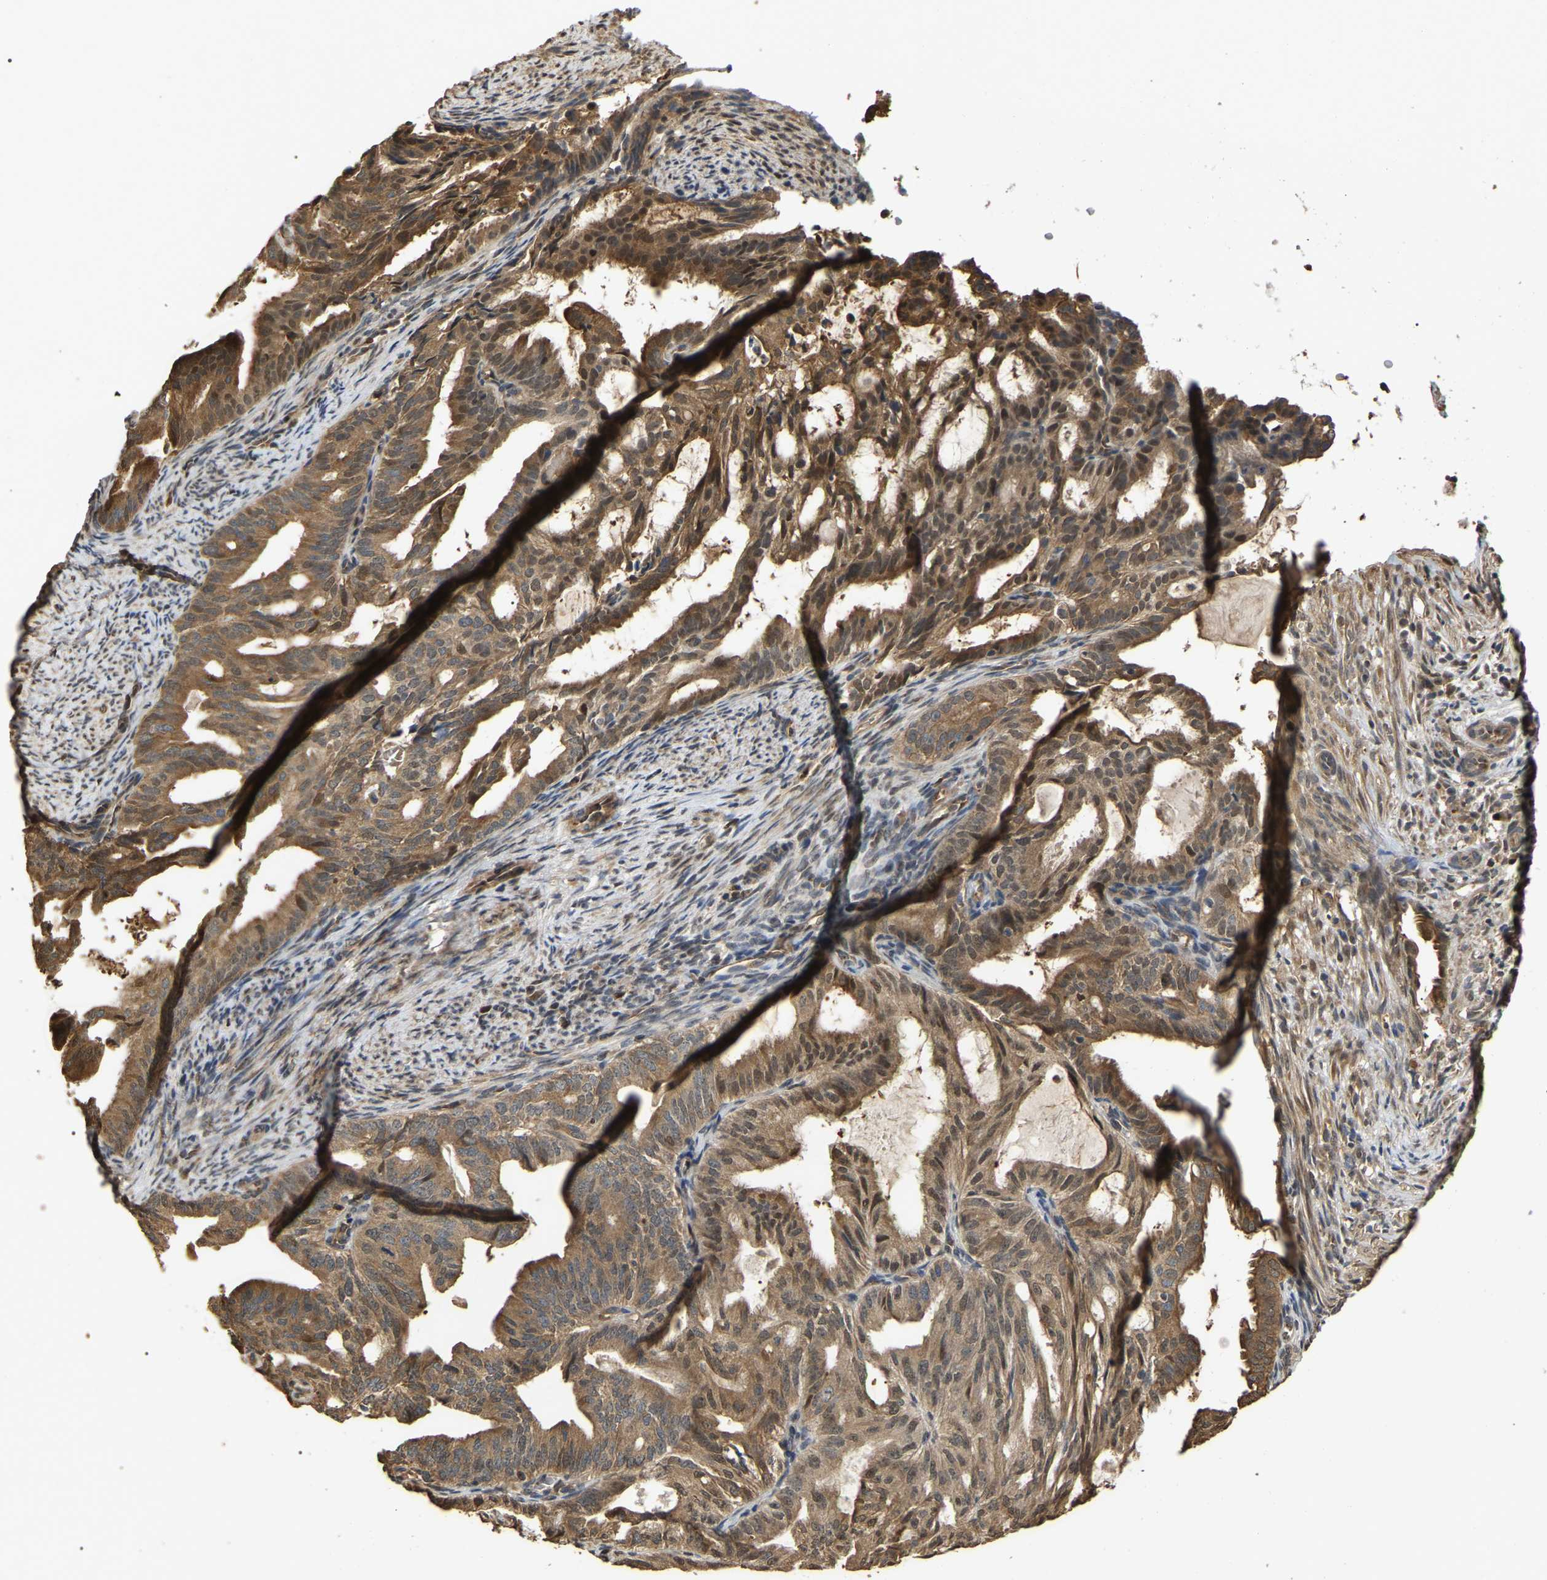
{"staining": {"intensity": "moderate", "quantity": ">75%", "location": "cytoplasmic/membranous"}, "tissue": "endometrial cancer", "cell_type": "Tumor cells", "image_type": "cancer", "snomed": [{"axis": "morphology", "description": "Adenocarcinoma, NOS"}, {"axis": "topography", "description": "Endometrium"}], "caption": "Immunohistochemistry (IHC) of human adenocarcinoma (endometrial) reveals medium levels of moderate cytoplasmic/membranous expression in about >75% of tumor cells.", "gene": "FAM219A", "patient": {"sex": "female", "age": 58}}